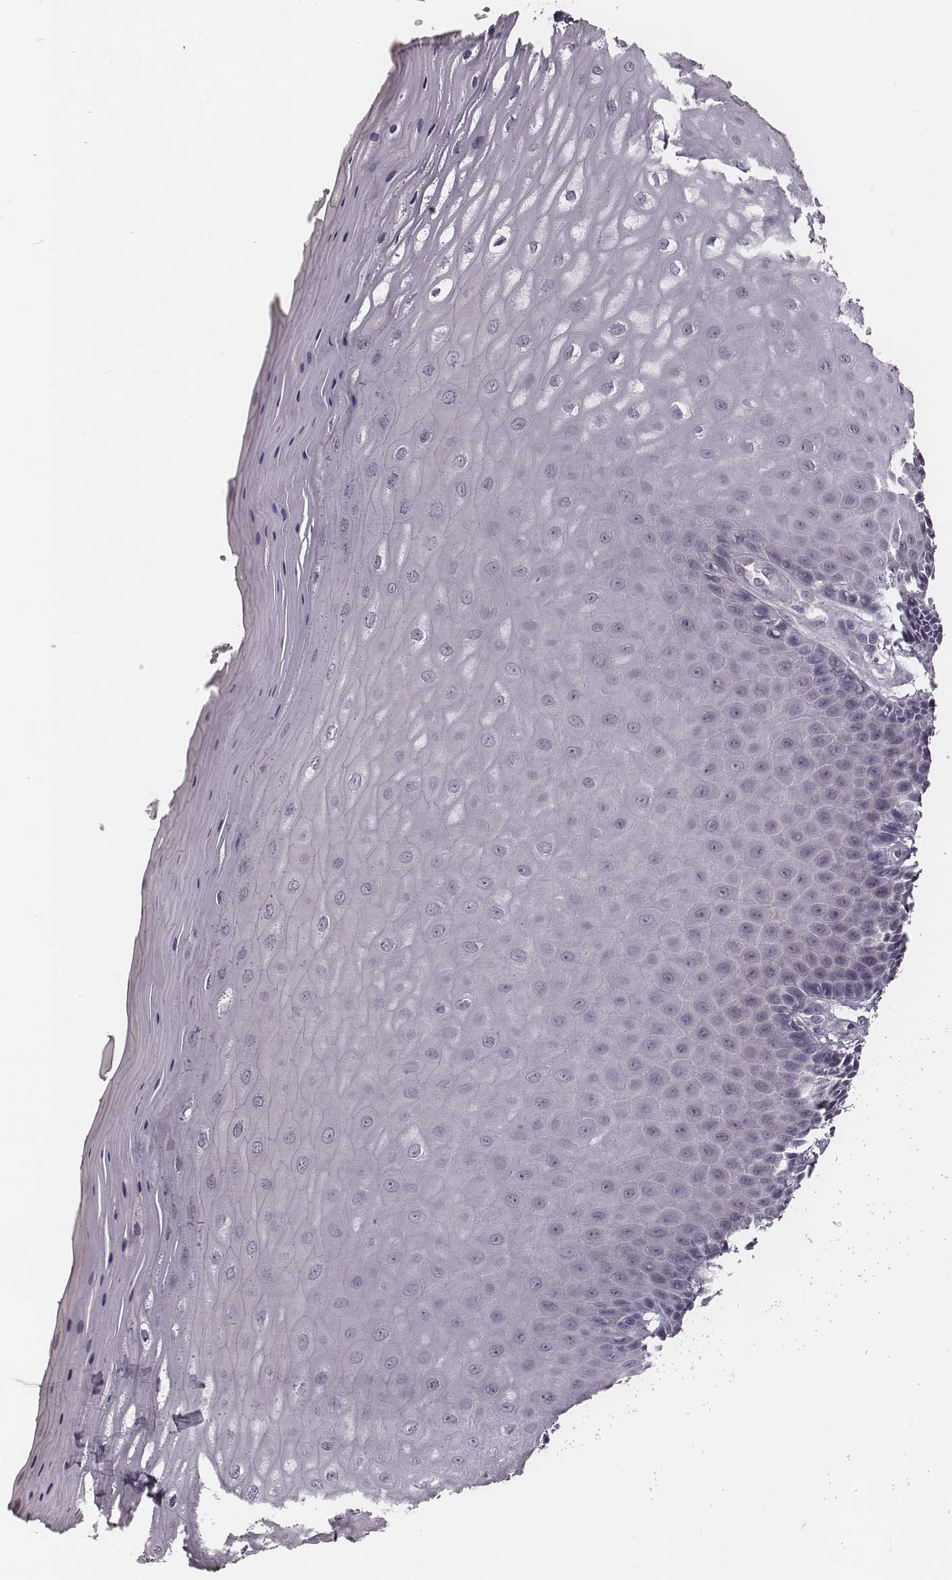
{"staining": {"intensity": "negative", "quantity": "none", "location": "none"}, "tissue": "vagina", "cell_type": "Squamous epithelial cells", "image_type": "normal", "snomed": [{"axis": "morphology", "description": "Normal tissue, NOS"}, {"axis": "topography", "description": "Vagina"}], "caption": "Vagina stained for a protein using immunohistochemistry (IHC) reveals no expression squamous epithelial cells.", "gene": "P2RX5", "patient": {"sex": "female", "age": 83}}